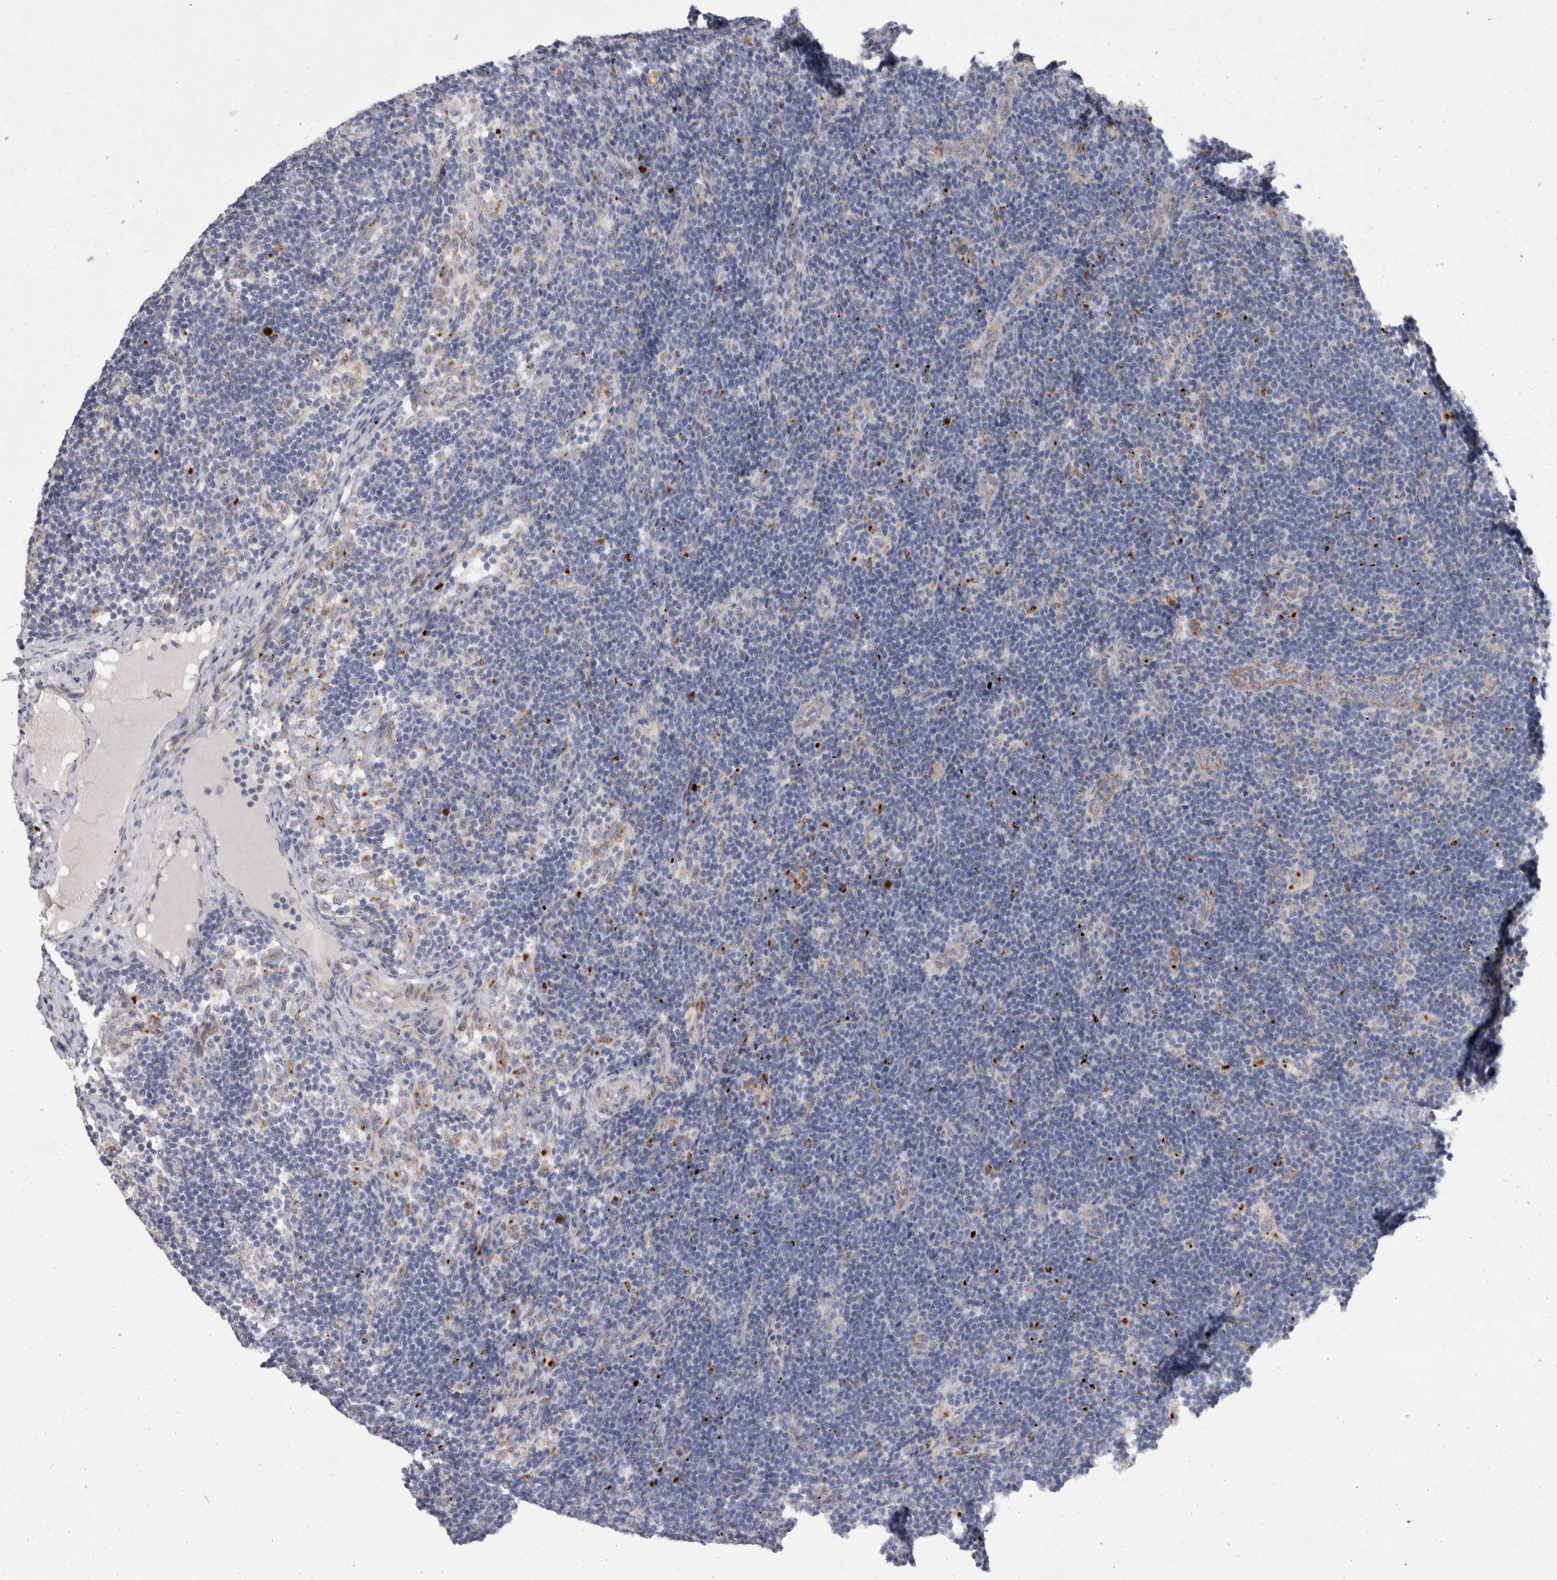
{"staining": {"intensity": "negative", "quantity": "none", "location": "none"}, "tissue": "lymph node", "cell_type": "Germinal center cells", "image_type": "normal", "snomed": [{"axis": "morphology", "description": "Normal tissue, NOS"}, {"axis": "topography", "description": "Lymph node"}], "caption": "Immunohistochemistry (IHC) of normal human lymph node displays no positivity in germinal center cells.", "gene": "GAA", "patient": {"sex": "female", "age": 22}}